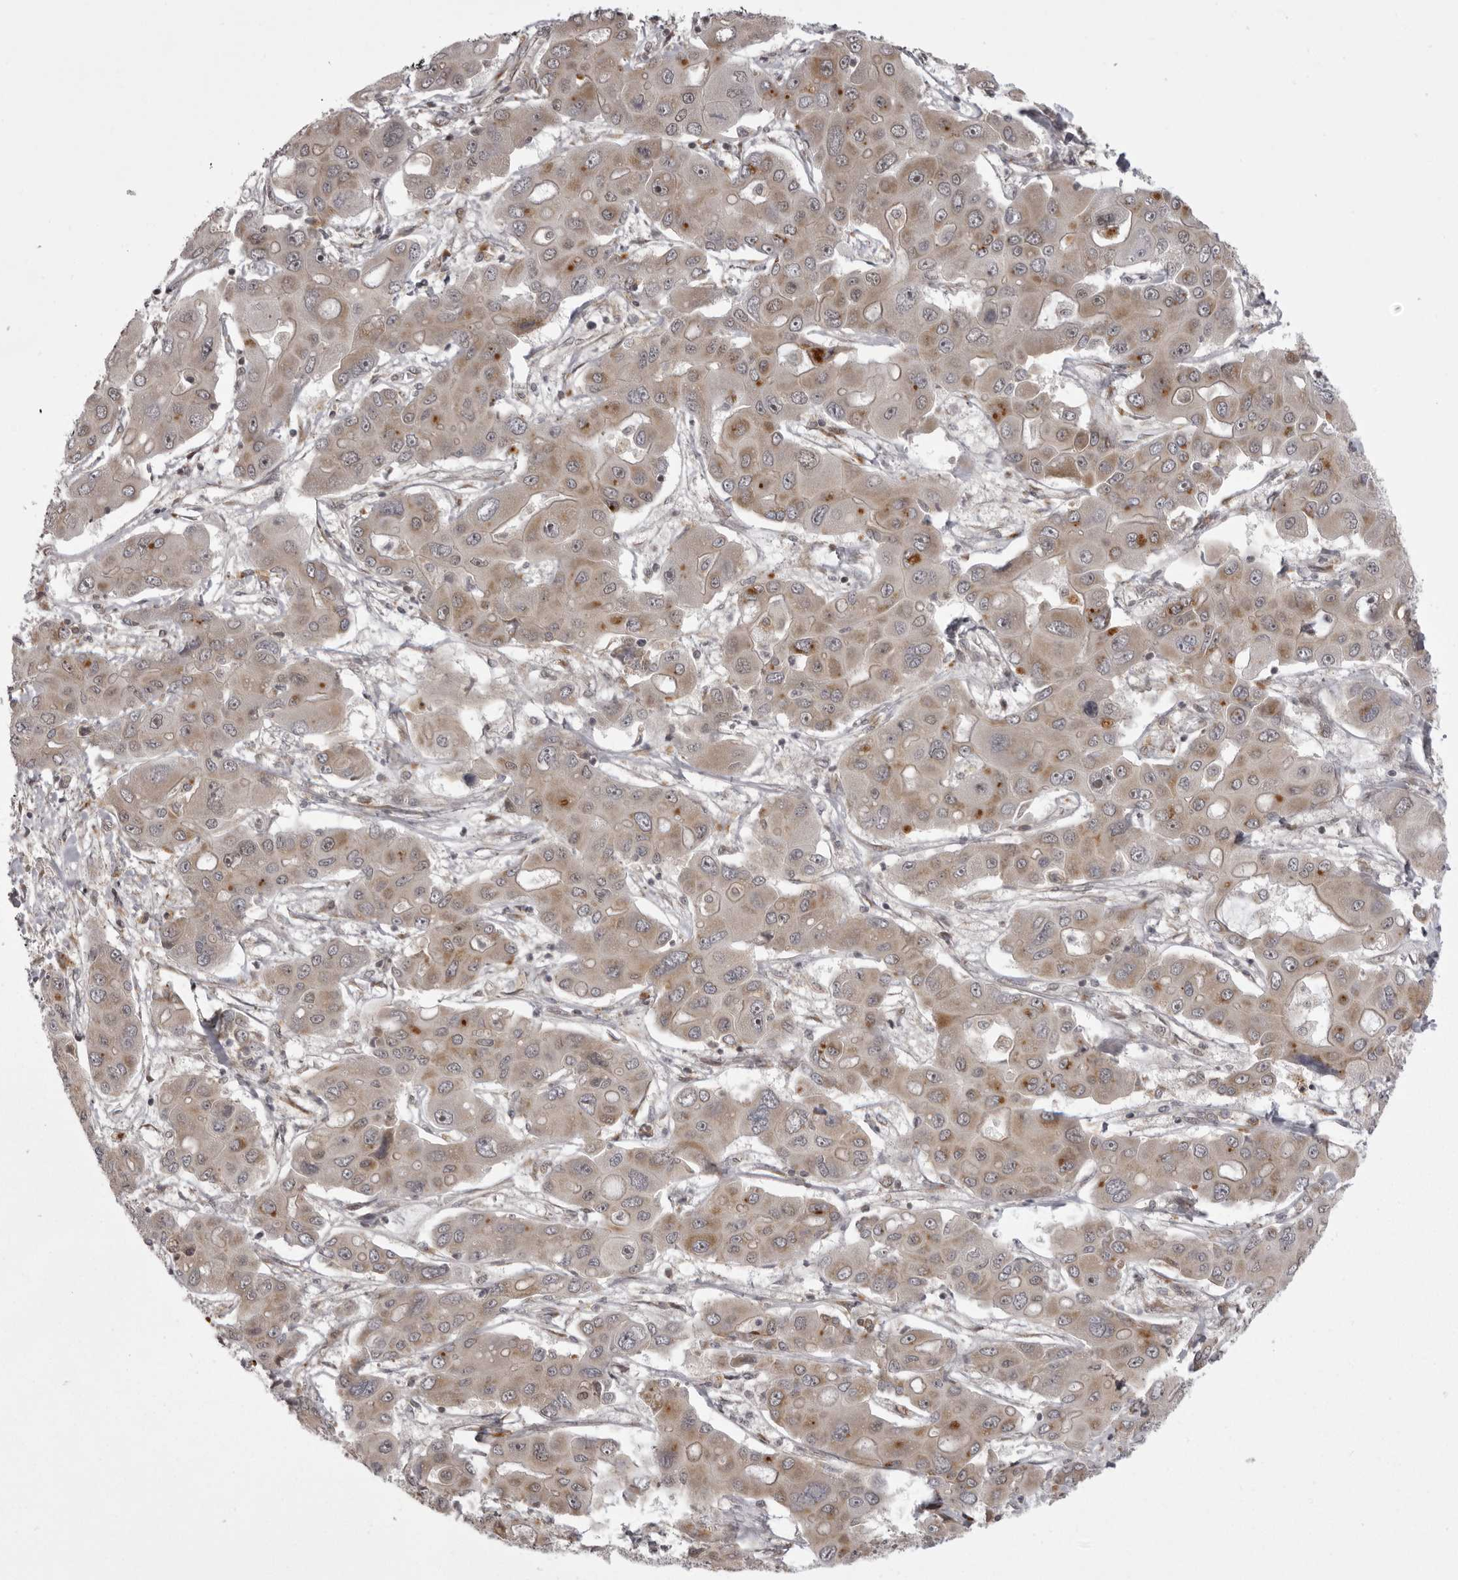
{"staining": {"intensity": "moderate", "quantity": "<25%", "location": "cytoplasmic/membranous"}, "tissue": "liver cancer", "cell_type": "Tumor cells", "image_type": "cancer", "snomed": [{"axis": "morphology", "description": "Cholangiocarcinoma"}, {"axis": "topography", "description": "Liver"}], "caption": "Human liver cancer stained with a protein marker demonstrates moderate staining in tumor cells.", "gene": "C1orf109", "patient": {"sex": "male", "age": 67}}